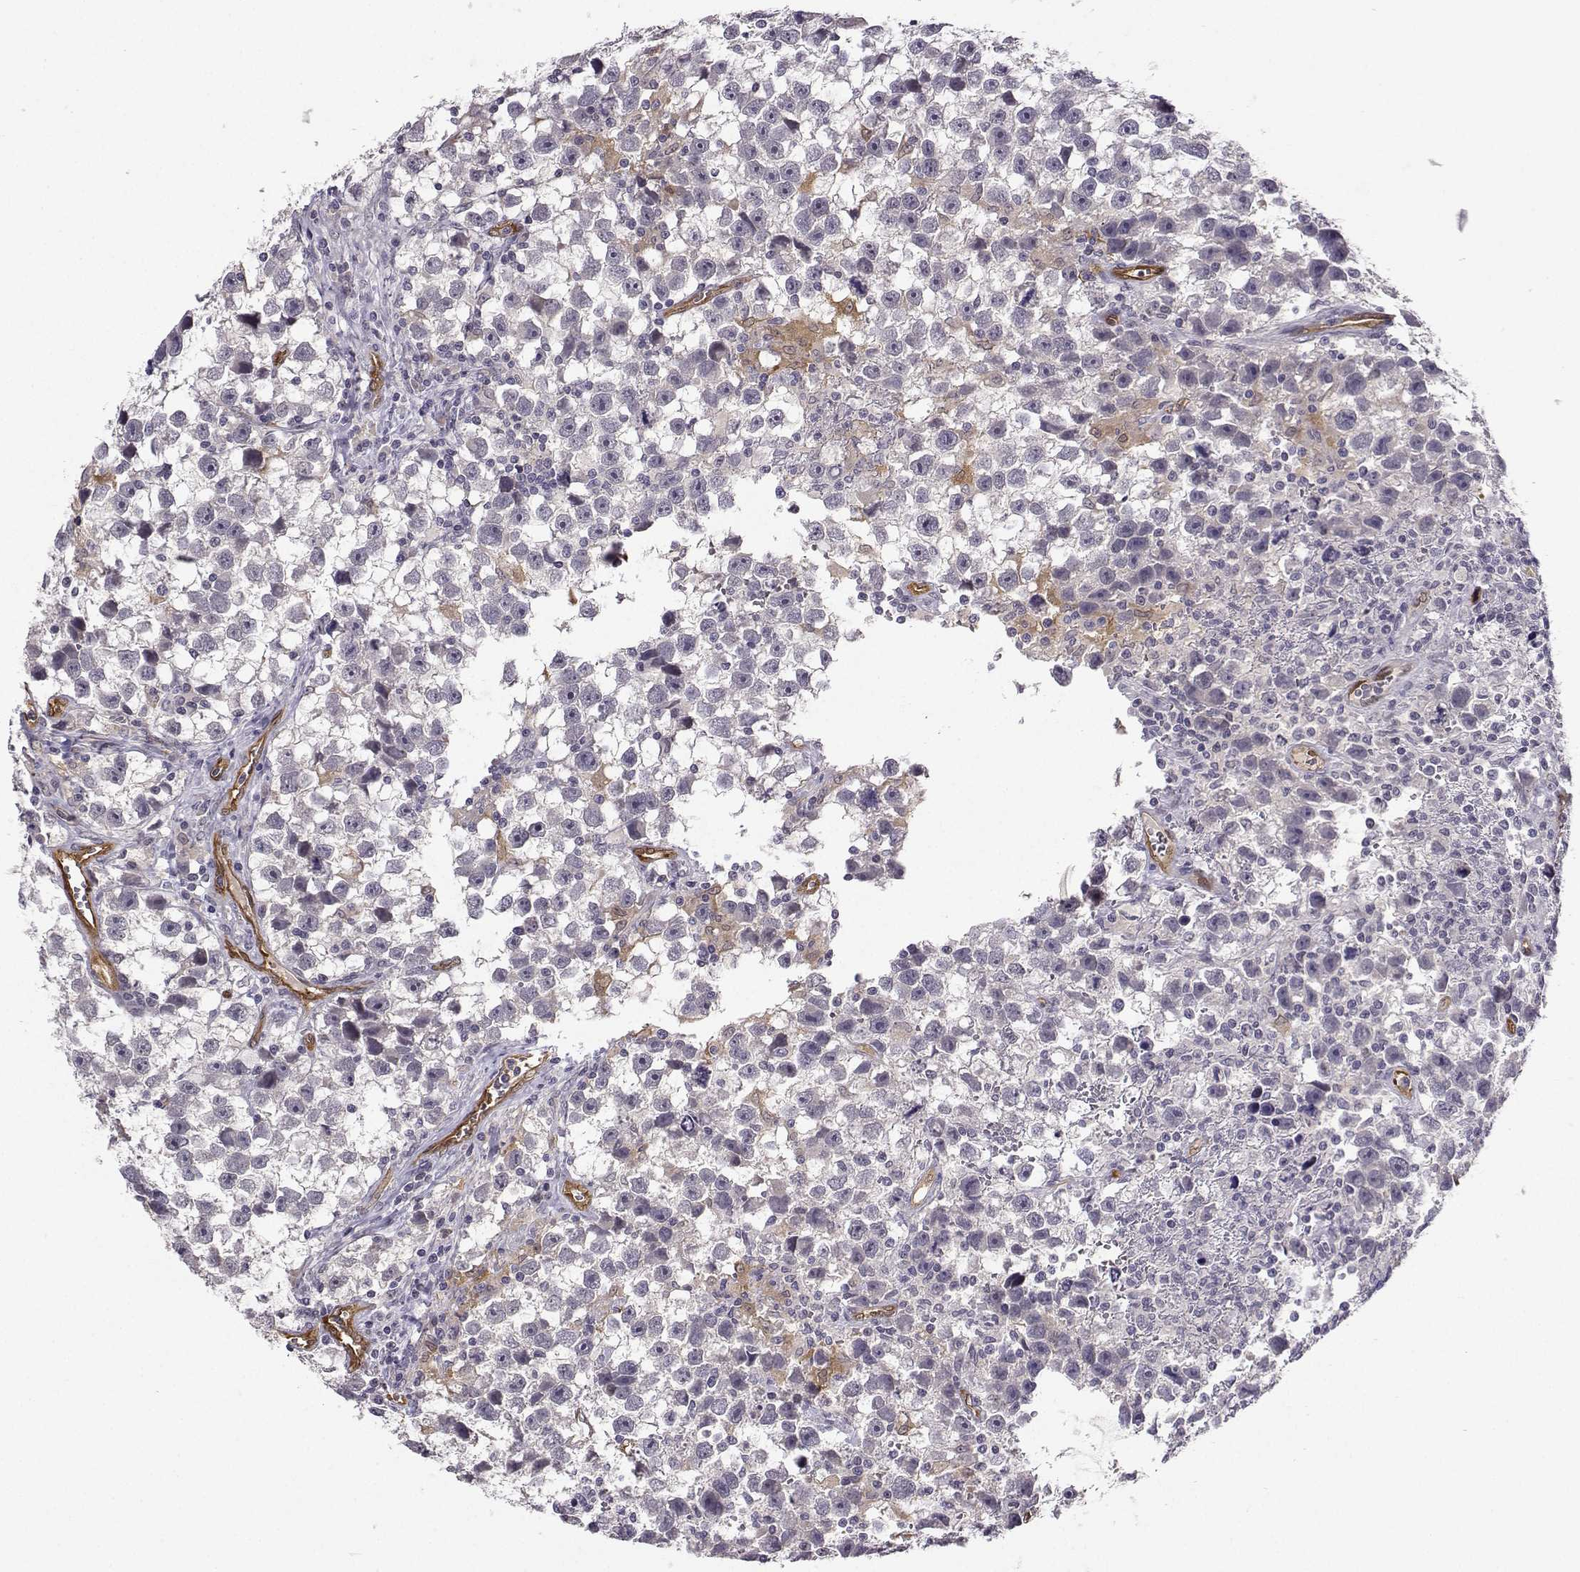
{"staining": {"intensity": "negative", "quantity": "none", "location": "none"}, "tissue": "testis cancer", "cell_type": "Tumor cells", "image_type": "cancer", "snomed": [{"axis": "morphology", "description": "Seminoma, NOS"}, {"axis": "topography", "description": "Testis"}], "caption": "Testis cancer stained for a protein using immunohistochemistry exhibits no positivity tumor cells.", "gene": "NQO1", "patient": {"sex": "male", "age": 43}}